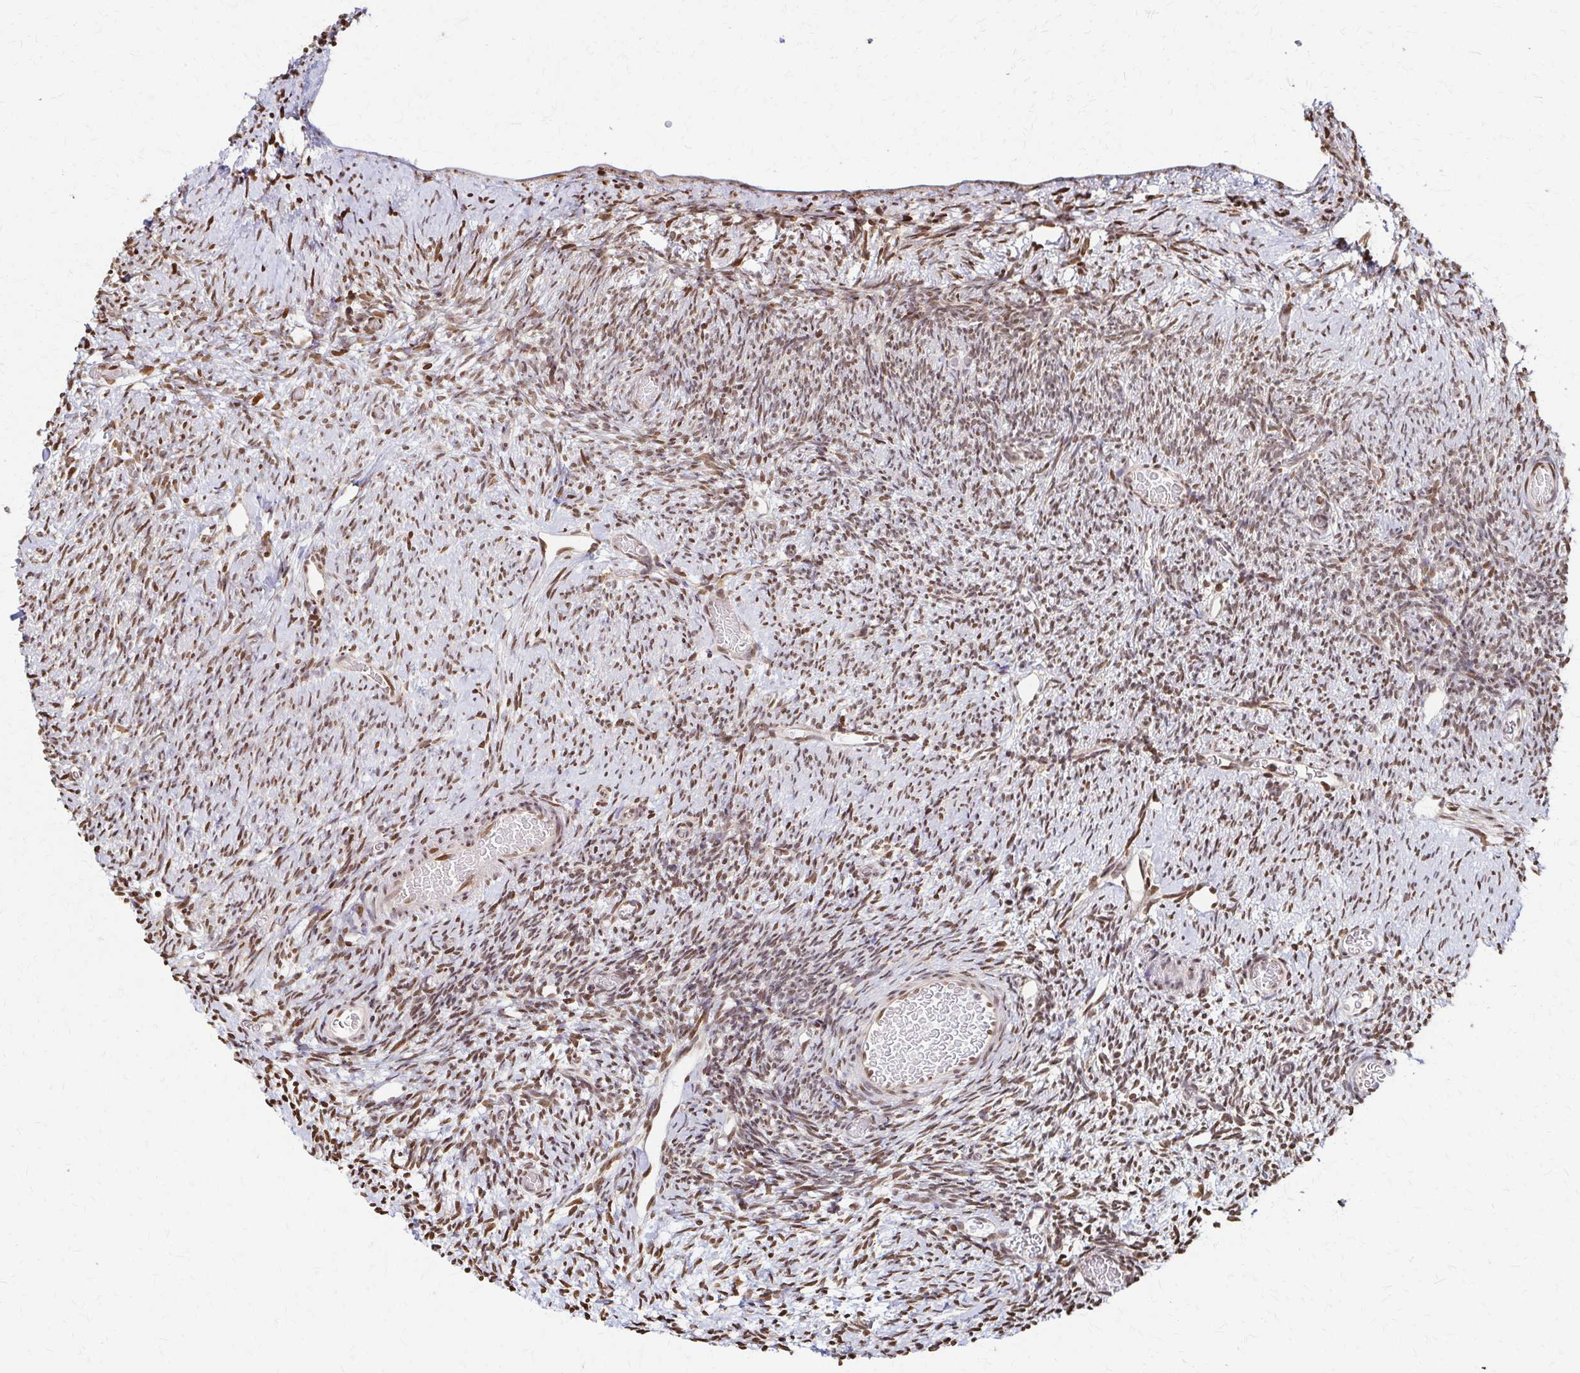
{"staining": {"intensity": "moderate", "quantity": ">75%", "location": "cytoplasmic/membranous,nuclear"}, "tissue": "ovary", "cell_type": "Follicle cells", "image_type": "normal", "snomed": [{"axis": "morphology", "description": "Normal tissue, NOS"}, {"axis": "topography", "description": "Ovary"}], "caption": "Human ovary stained for a protein (brown) demonstrates moderate cytoplasmic/membranous,nuclear positive positivity in about >75% of follicle cells.", "gene": "PSMD7", "patient": {"sex": "female", "age": 39}}